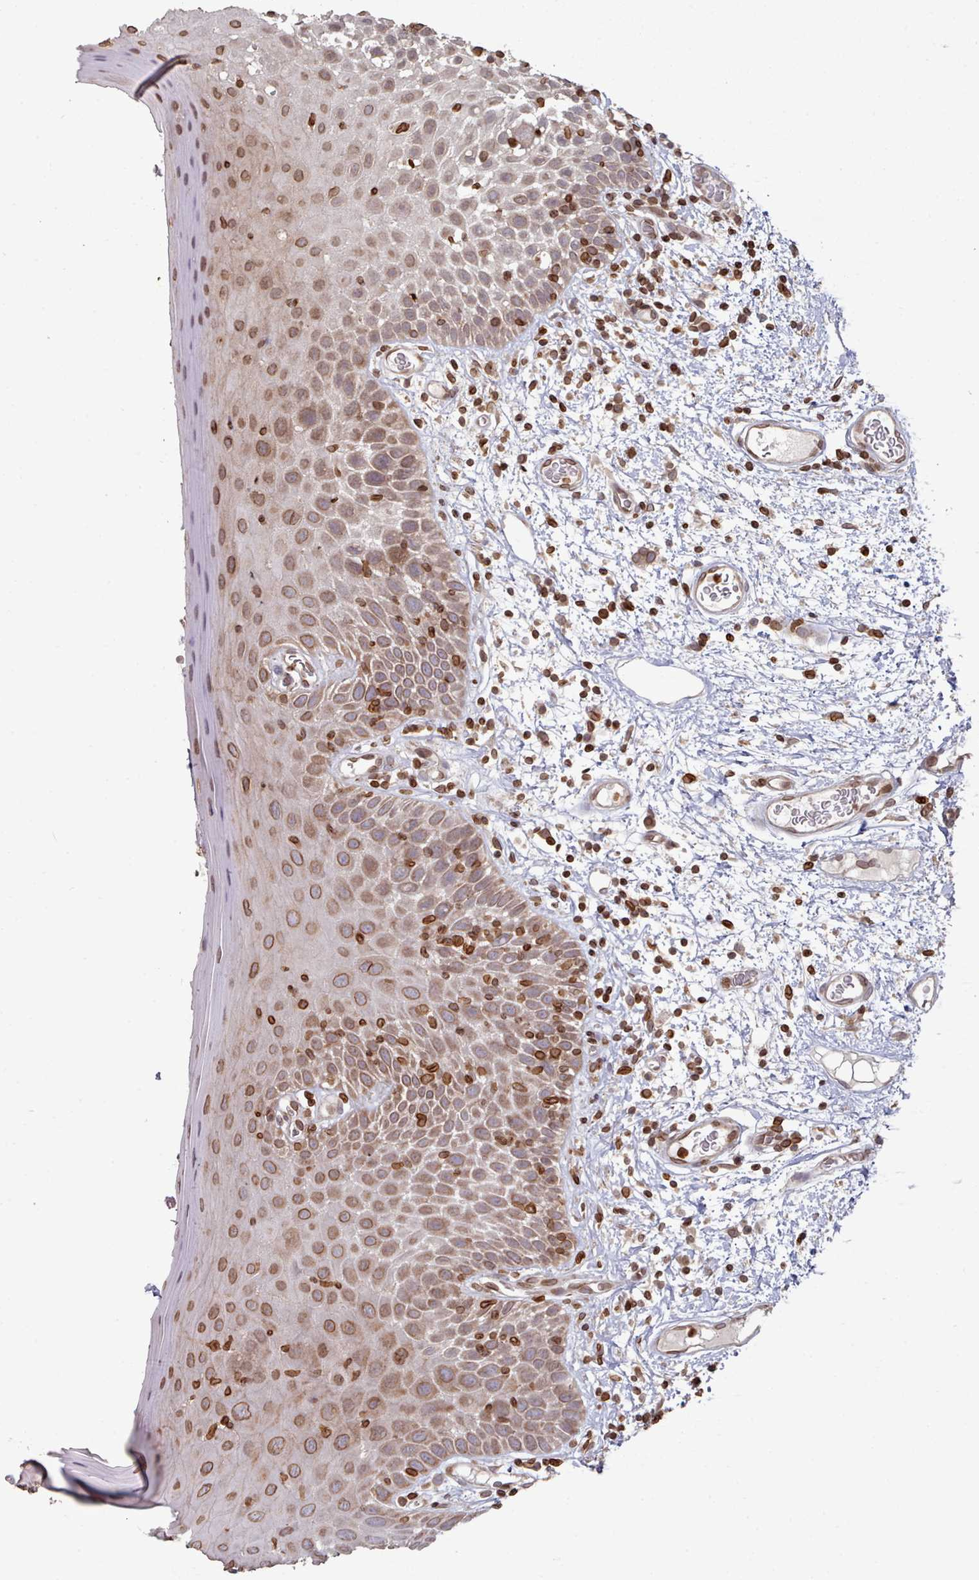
{"staining": {"intensity": "moderate", "quantity": ">75%", "location": "cytoplasmic/membranous,nuclear"}, "tissue": "oral mucosa", "cell_type": "Squamous epithelial cells", "image_type": "normal", "snomed": [{"axis": "morphology", "description": "Normal tissue, NOS"}, {"axis": "morphology", "description": "Squamous cell carcinoma, NOS"}, {"axis": "topography", "description": "Oral tissue"}, {"axis": "topography", "description": "Tounge, NOS"}, {"axis": "topography", "description": "Head-Neck"}], "caption": "IHC image of benign human oral mucosa stained for a protein (brown), which reveals medium levels of moderate cytoplasmic/membranous,nuclear staining in about >75% of squamous epithelial cells.", "gene": "TOR1AIP1", "patient": {"sex": "male", "age": 76}}